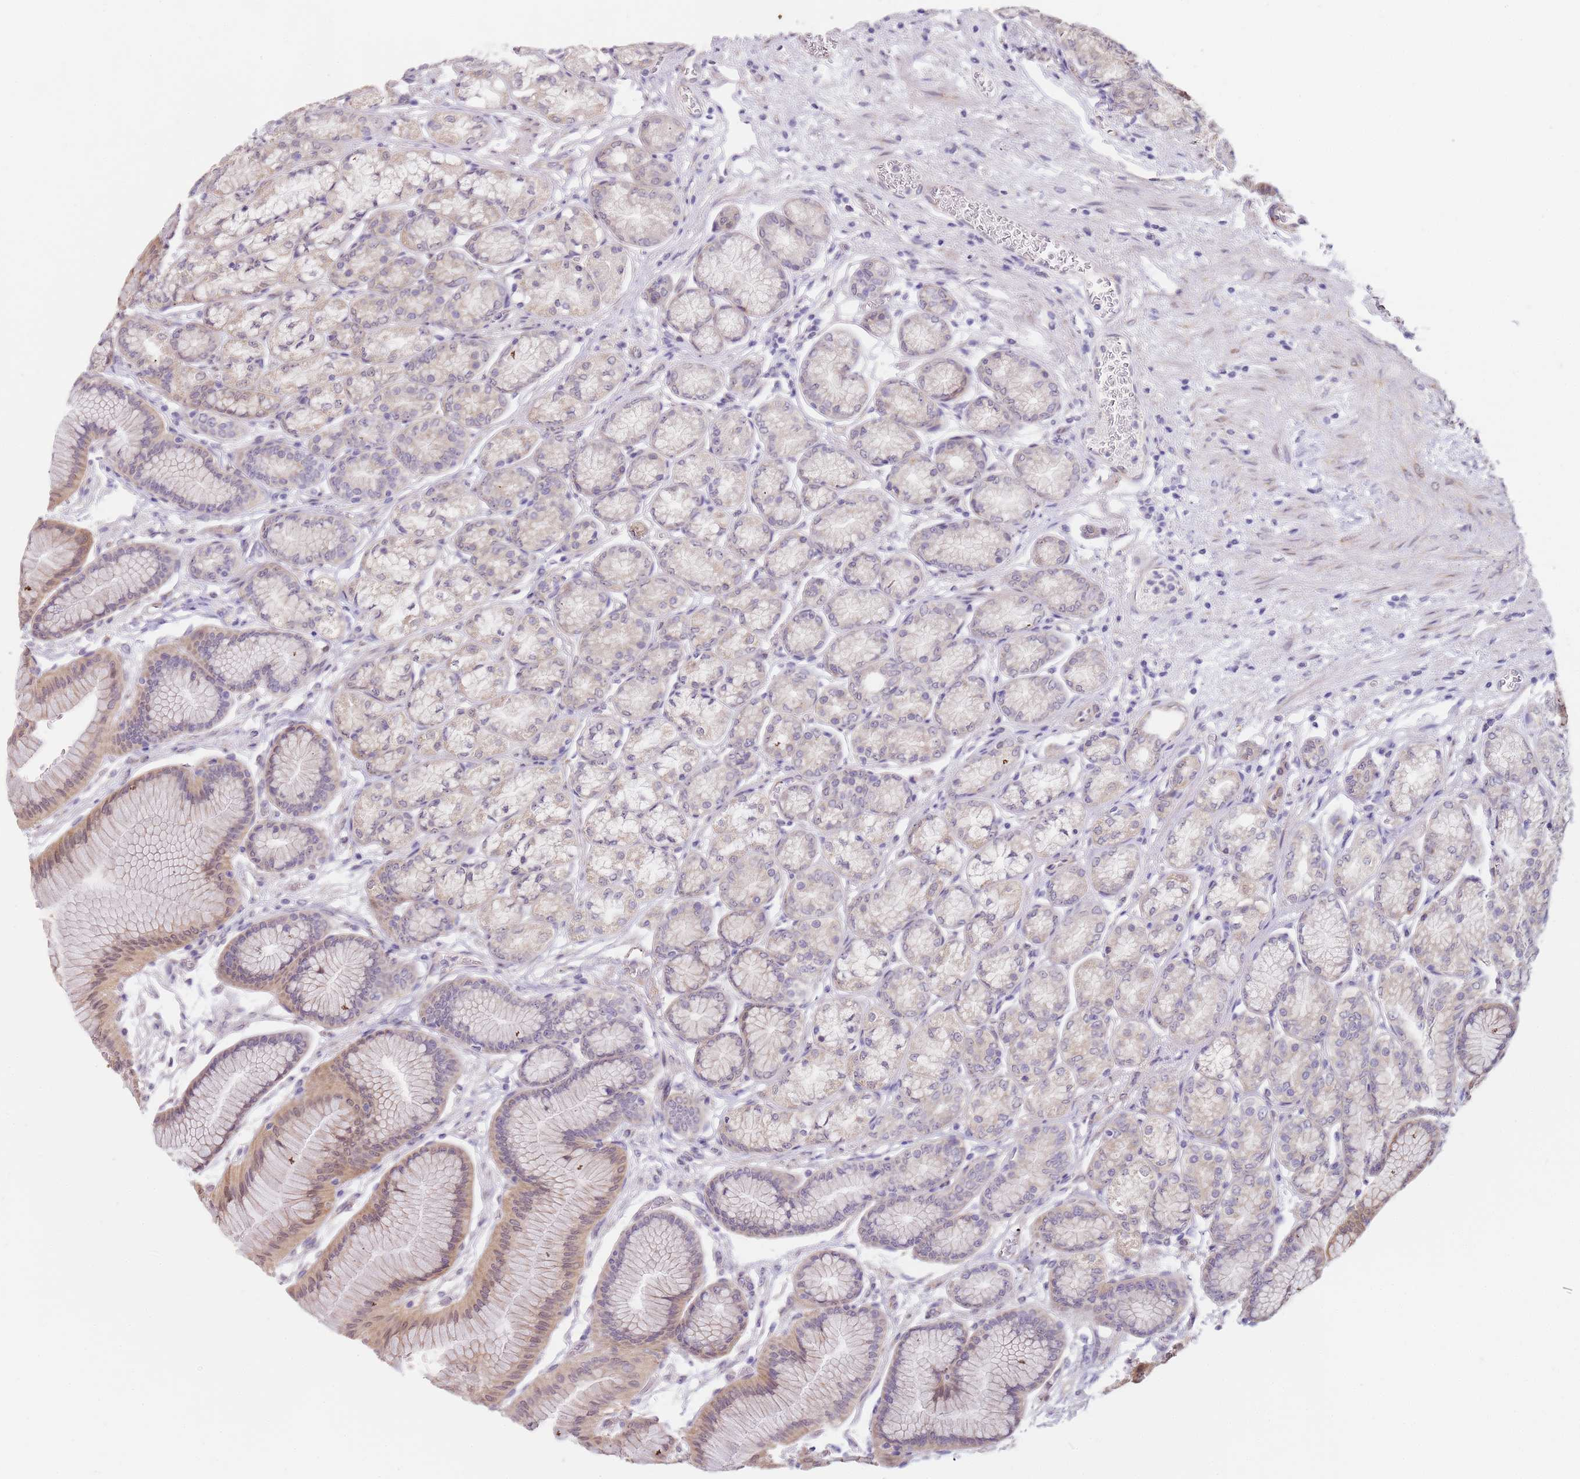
{"staining": {"intensity": "weak", "quantity": "25%-75%", "location": "cytoplasmic/membranous,nuclear"}, "tissue": "stomach", "cell_type": "Glandular cells", "image_type": "normal", "snomed": [{"axis": "morphology", "description": "Normal tissue, NOS"}, {"axis": "morphology", "description": "Adenocarcinoma, NOS"}, {"axis": "morphology", "description": "Adenocarcinoma, High grade"}, {"axis": "topography", "description": "Stomach, upper"}, {"axis": "topography", "description": "Stomach"}], "caption": "High-magnification brightfield microscopy of benign stomach stained with DAB (brown) and counterstained with hematoxylin (blue). glandular cells exhibit weak cytoplasmic/membranous,nuclear expression is identified in about25%-75% of cells.", "gene": "TBC1D9", "patient": {"sex": "female", "age": 65}}